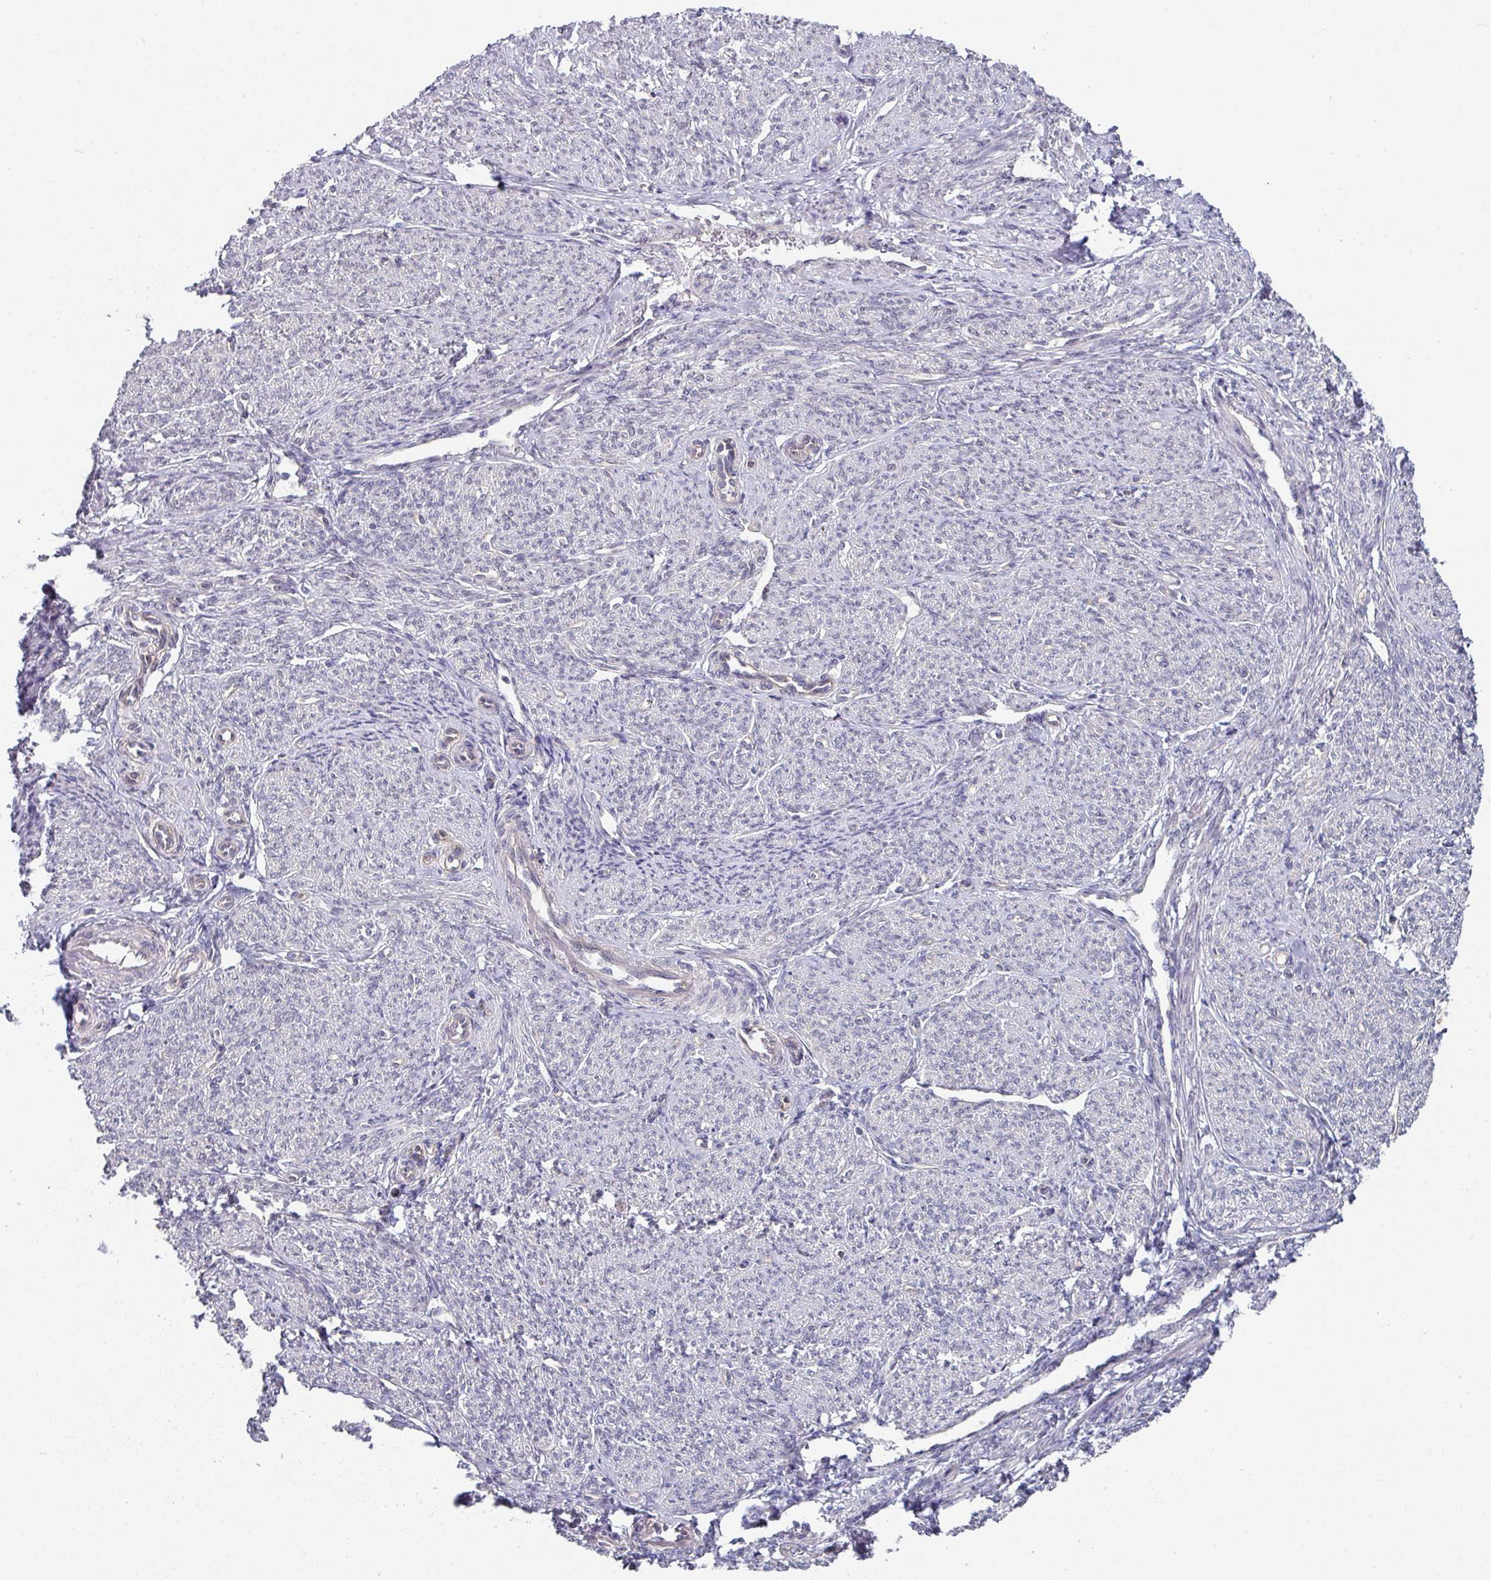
{"staining": {"intensity": "weak", "quantity": "25%-75%", "location": "nuclear"}, "tissue": "smooth muscle", "cell_type": "Smooth muscle cells", "image_type": "normal", "snomed": [{"axis": "morphology", "description": "Normal tissue, NOS"}, {"axis": "topography", "description": "Smooth muscle"}], "caption": "Human smooth muscle stained for a protein (brown) reveals weak nuclear positive staining in about 25%-75% of smooth muscle cells.", "gene": "TMED5", "patient": {"sex": "female", "age": 65}}